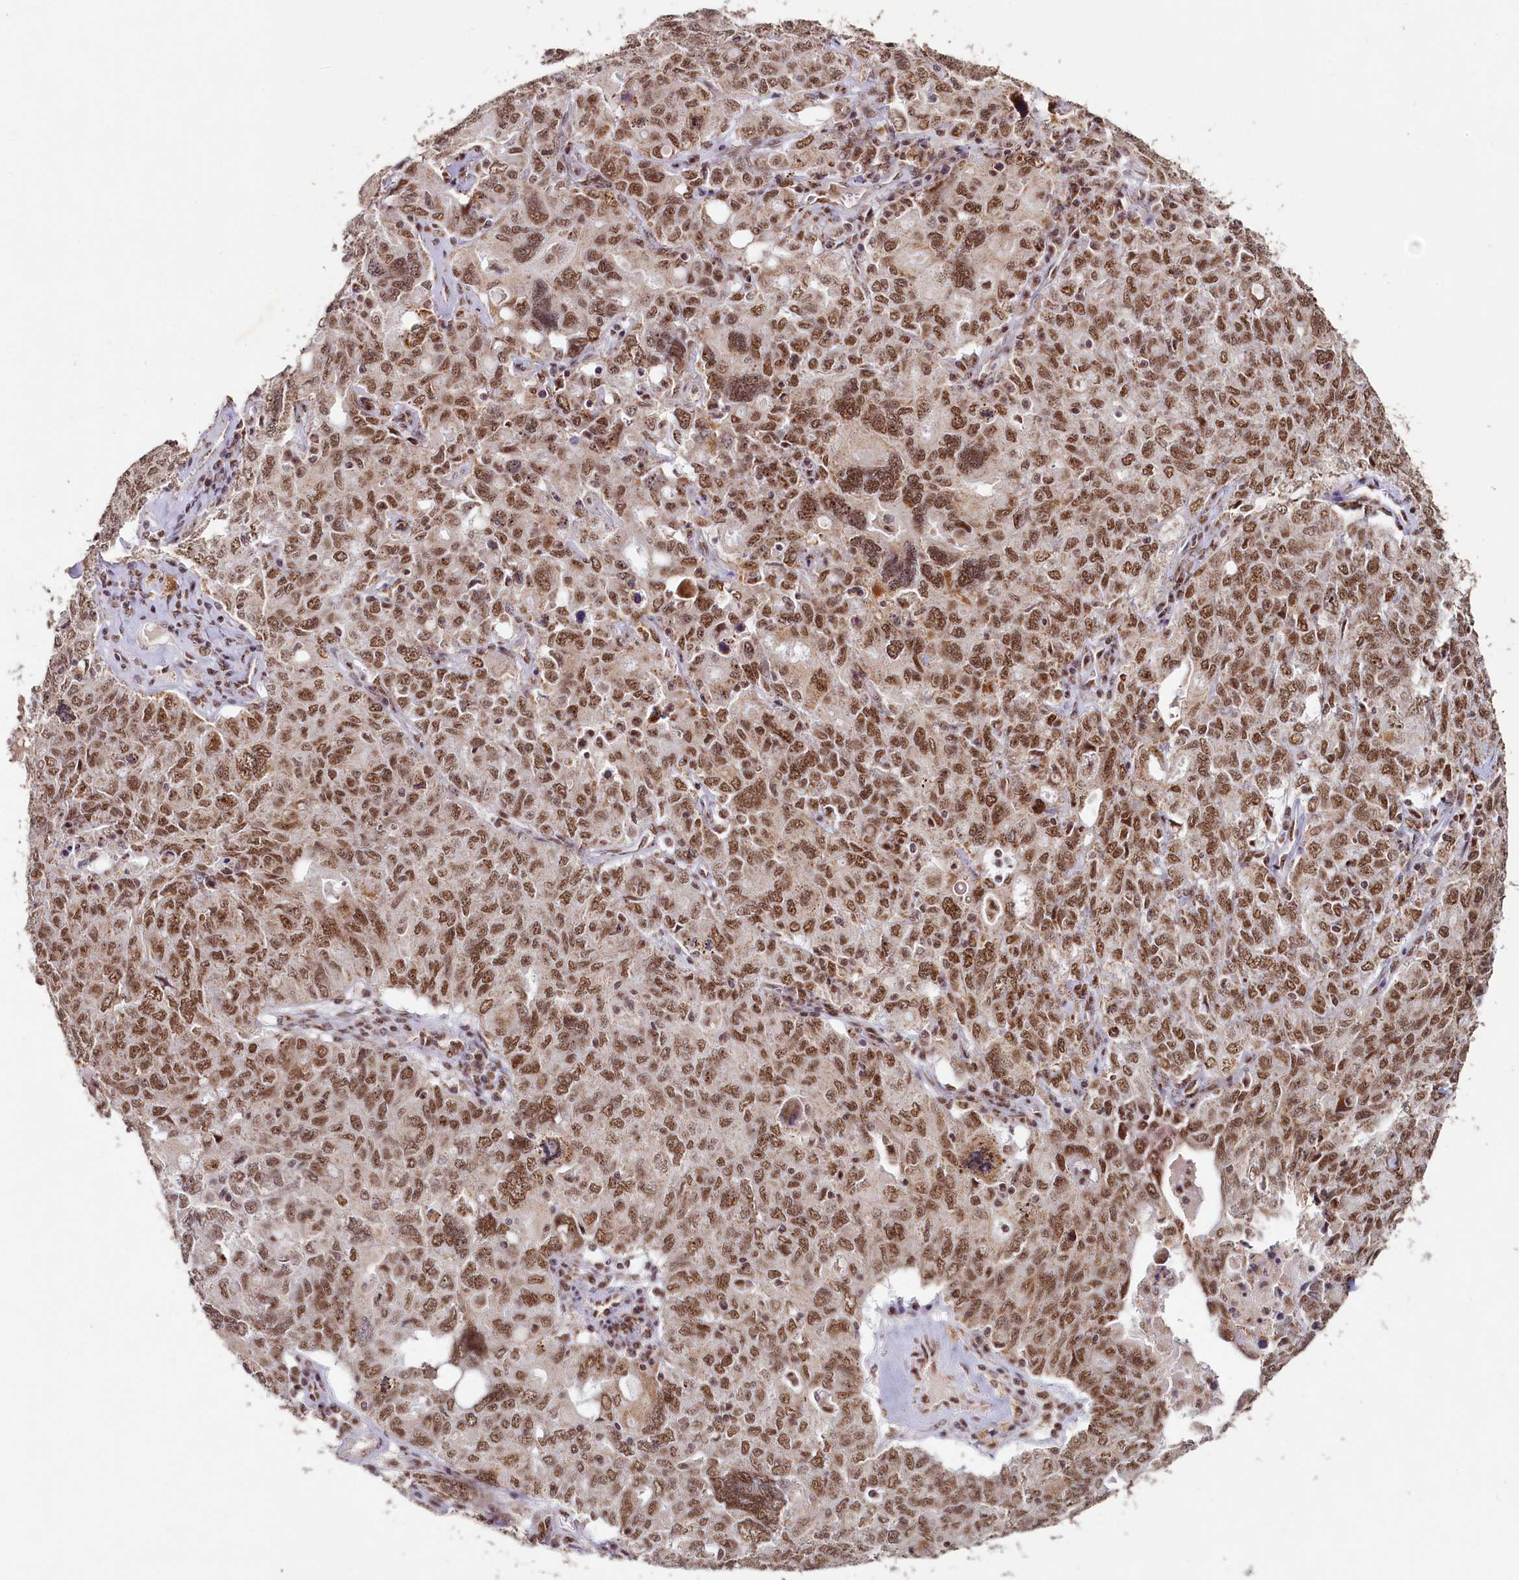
{"staining": {"intensity": "strong", "quantity": ">75%", "location": "nuclear"}, "tissue": "ovarian cancer", "cell_type": "Tumor cells", "image_type": "cancer", "snomed": [{"axis": "morphology", "description": "Carcinoma, endometroid"}, {"axis": "topography", "description": "Ovary"}], "caption": "Brown immunohistochemical staining in human ovarian cancer demonstrates strong nuclear positivity in approximately >75% of tumor cells.", "gene": "PDE6D", "patient": {"sex": "female", "age": 62}}